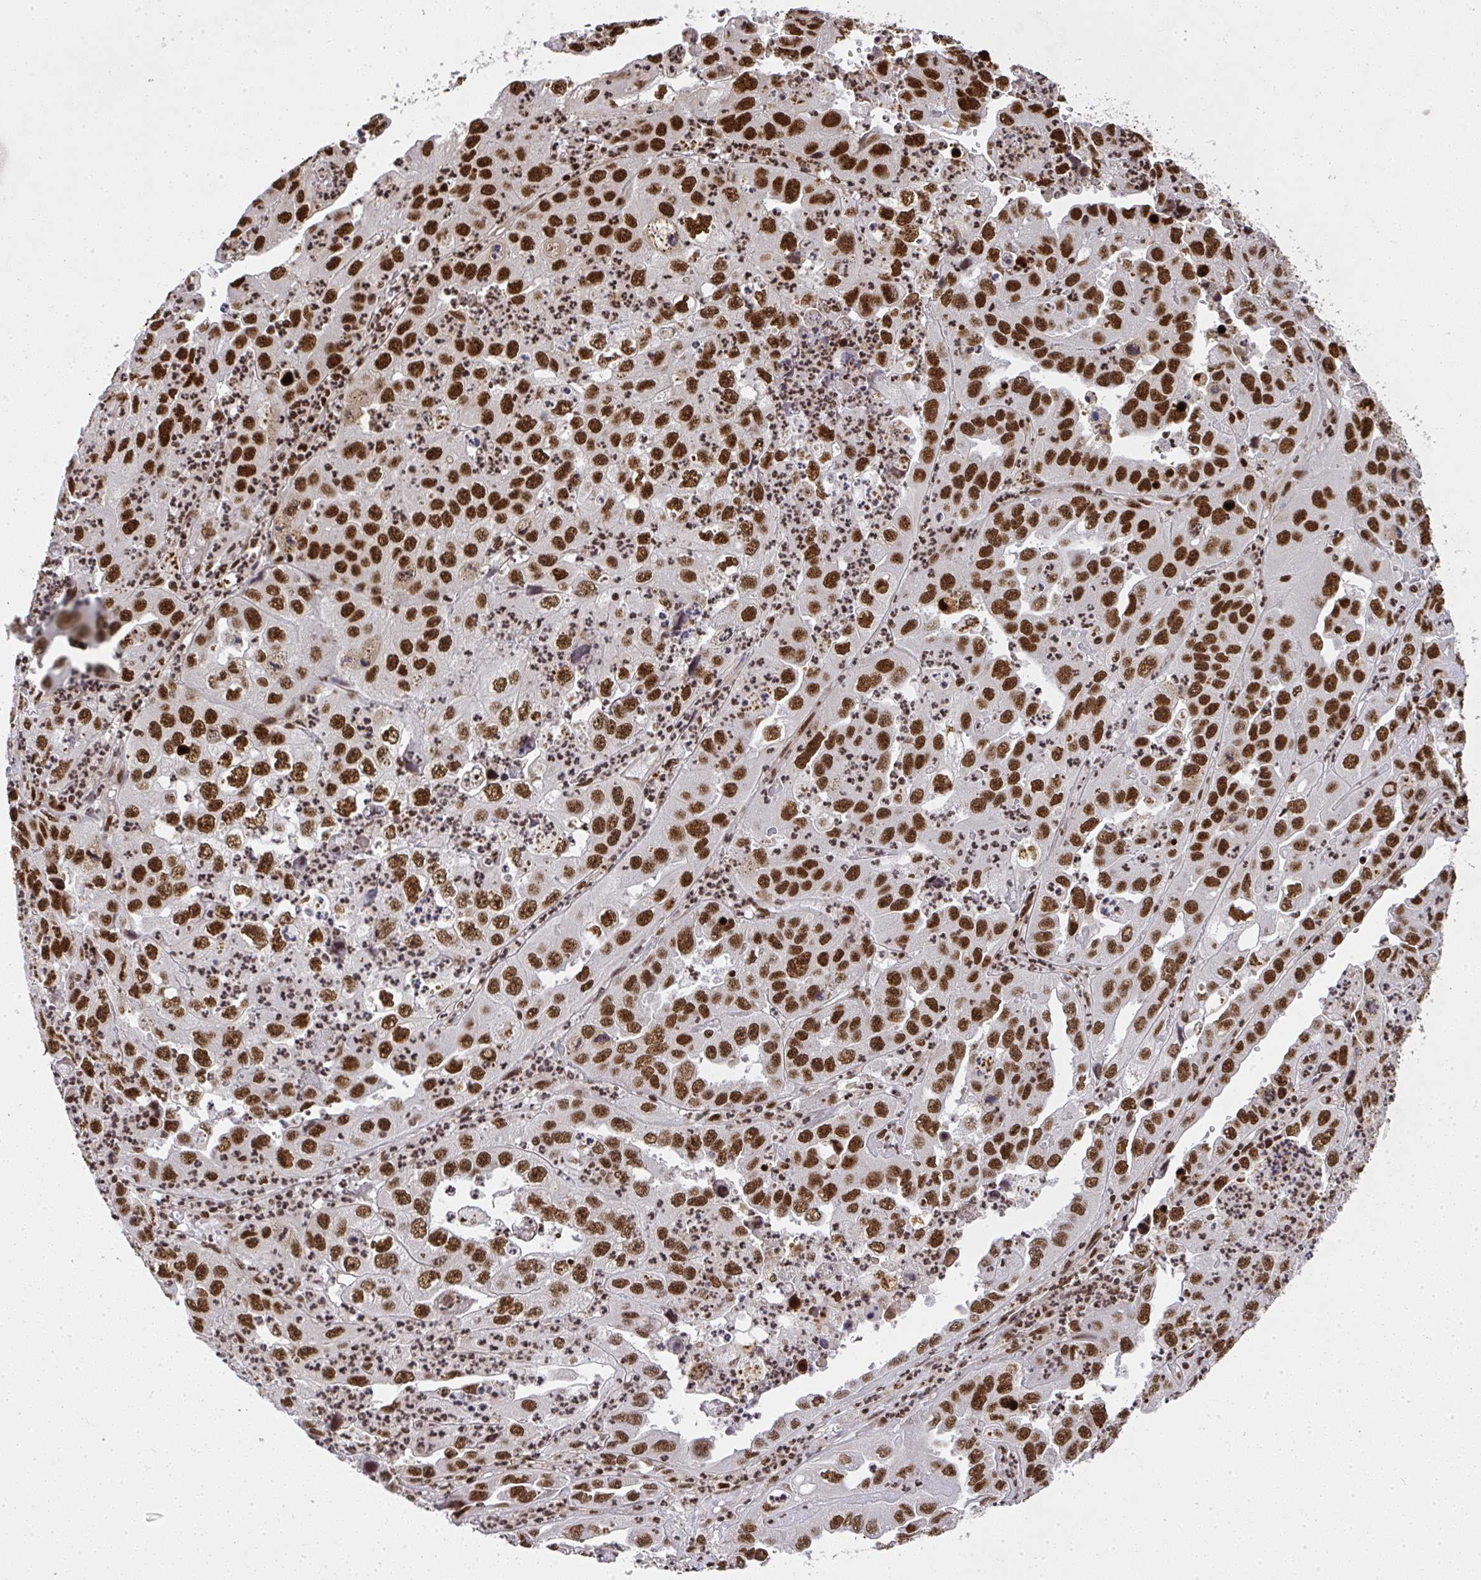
{"staining": {"intensity": "strong", "quantity": ">75%", "location": "nuclear"}, "tissue": "endometrial cancer", "cell_type": "Tumor cells", "image_type": "cancer", "snomed": [{"axis": "morphology", "description": "Adenocarcinoma, NOS"}, {"axis": "topography", "description": "Uterus"}], "caption": "Endometrial adenocarcinoma stained for a protein (brown) exhibits strong nuclear positive positivity in about >75% of tumor cells.", "gene": "U2AF1", "patient": {"sex": "female", "age": 62}}